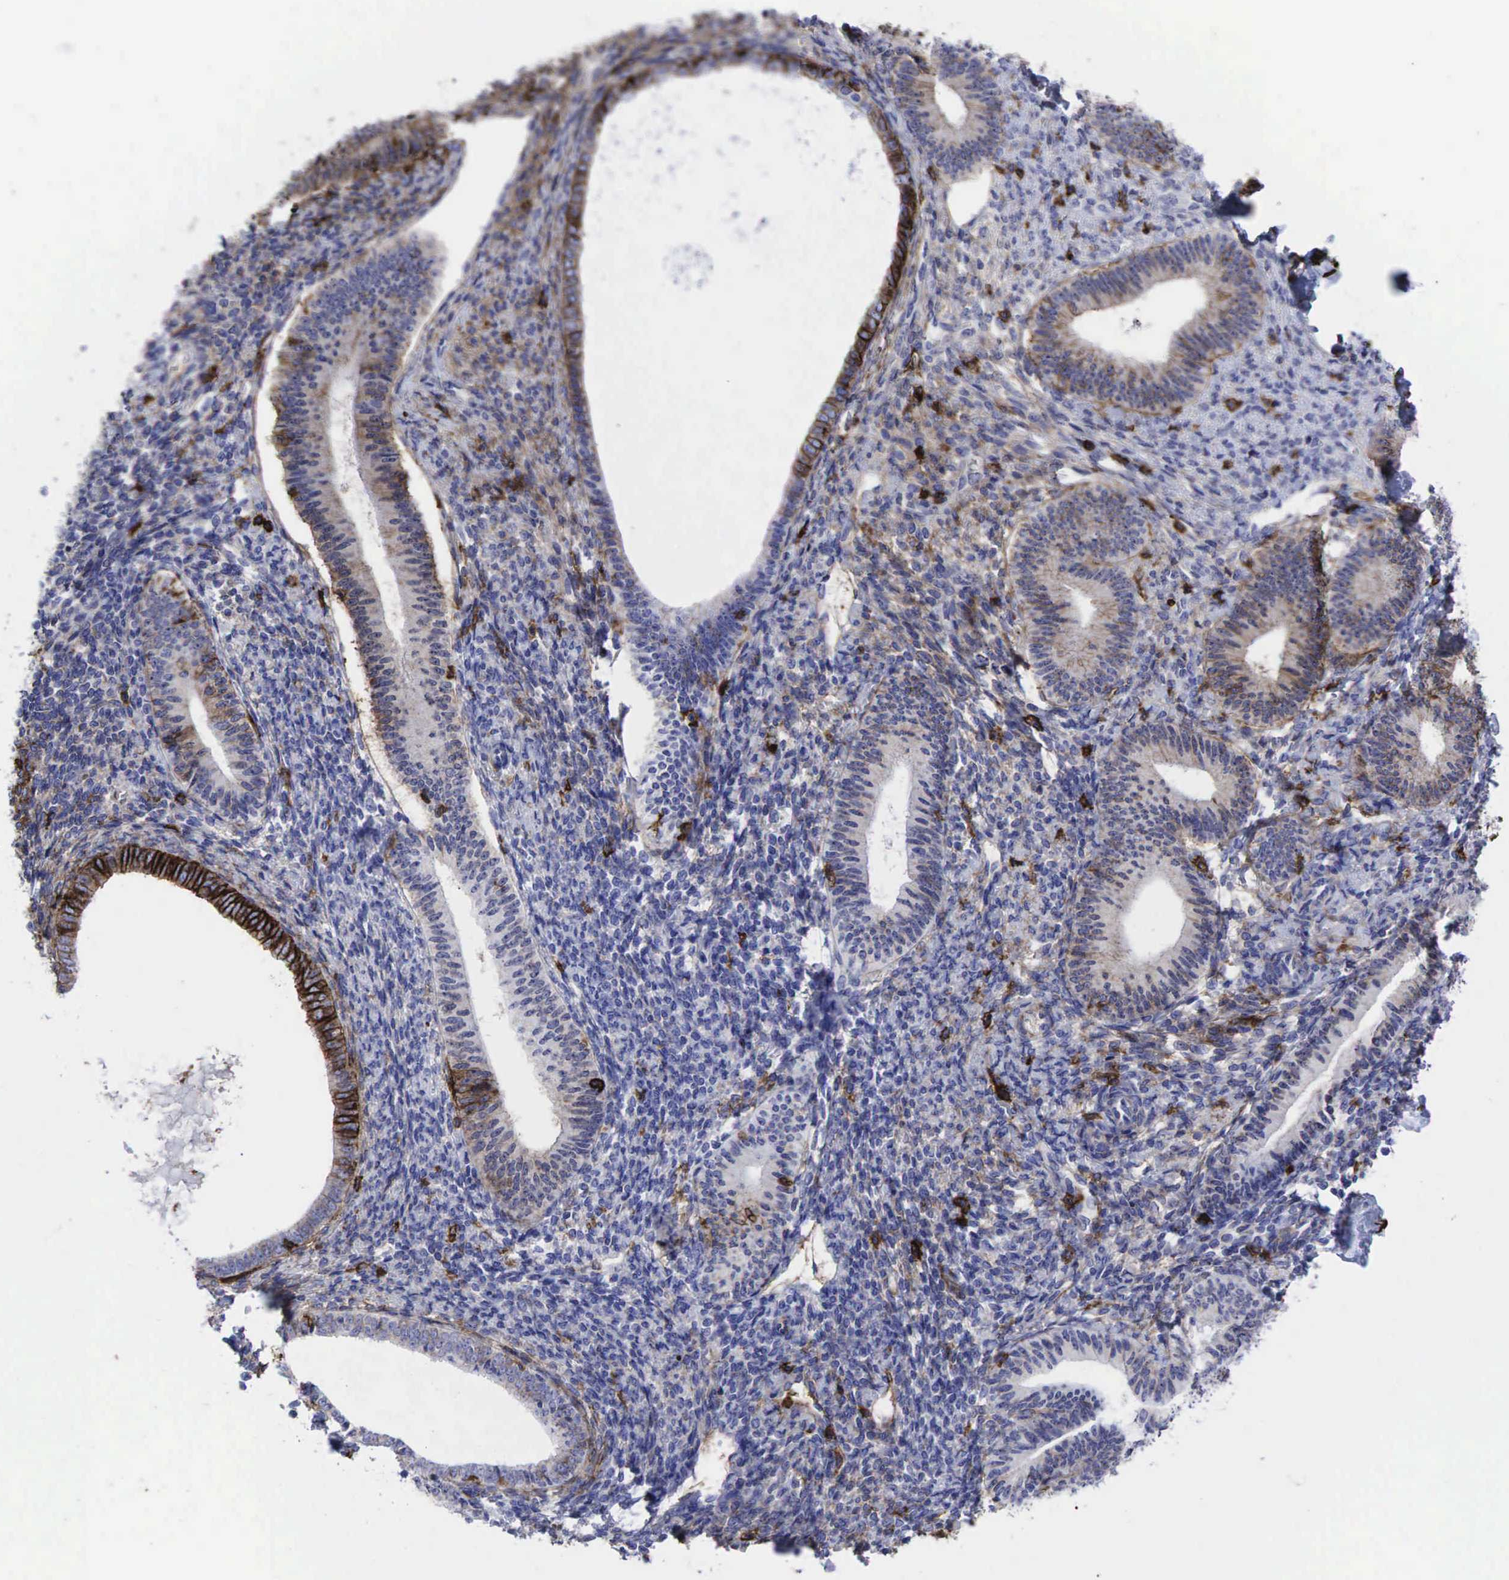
{"staining": {"intensity": "moderate", "quantity": "<25%", "location": "cytoplasmic/membranous"}, "tissue": "endometrium", "cell_type": "Cells in endometrial stroma", "image_type": "normal", "snomed": [{"axis": "morphology", "description": "Normal tissue, NOS"}, {"axis": "topography", "description": "Endometrium"}], "caption": "Cells in endometrial stroma exhibit low levels of moderate cytoplasmic/membranous positivity in about <25% of cells in unremarkable human endometrium.", "gene": "CD44", "patient": {"sex": "female", "age": 82}}